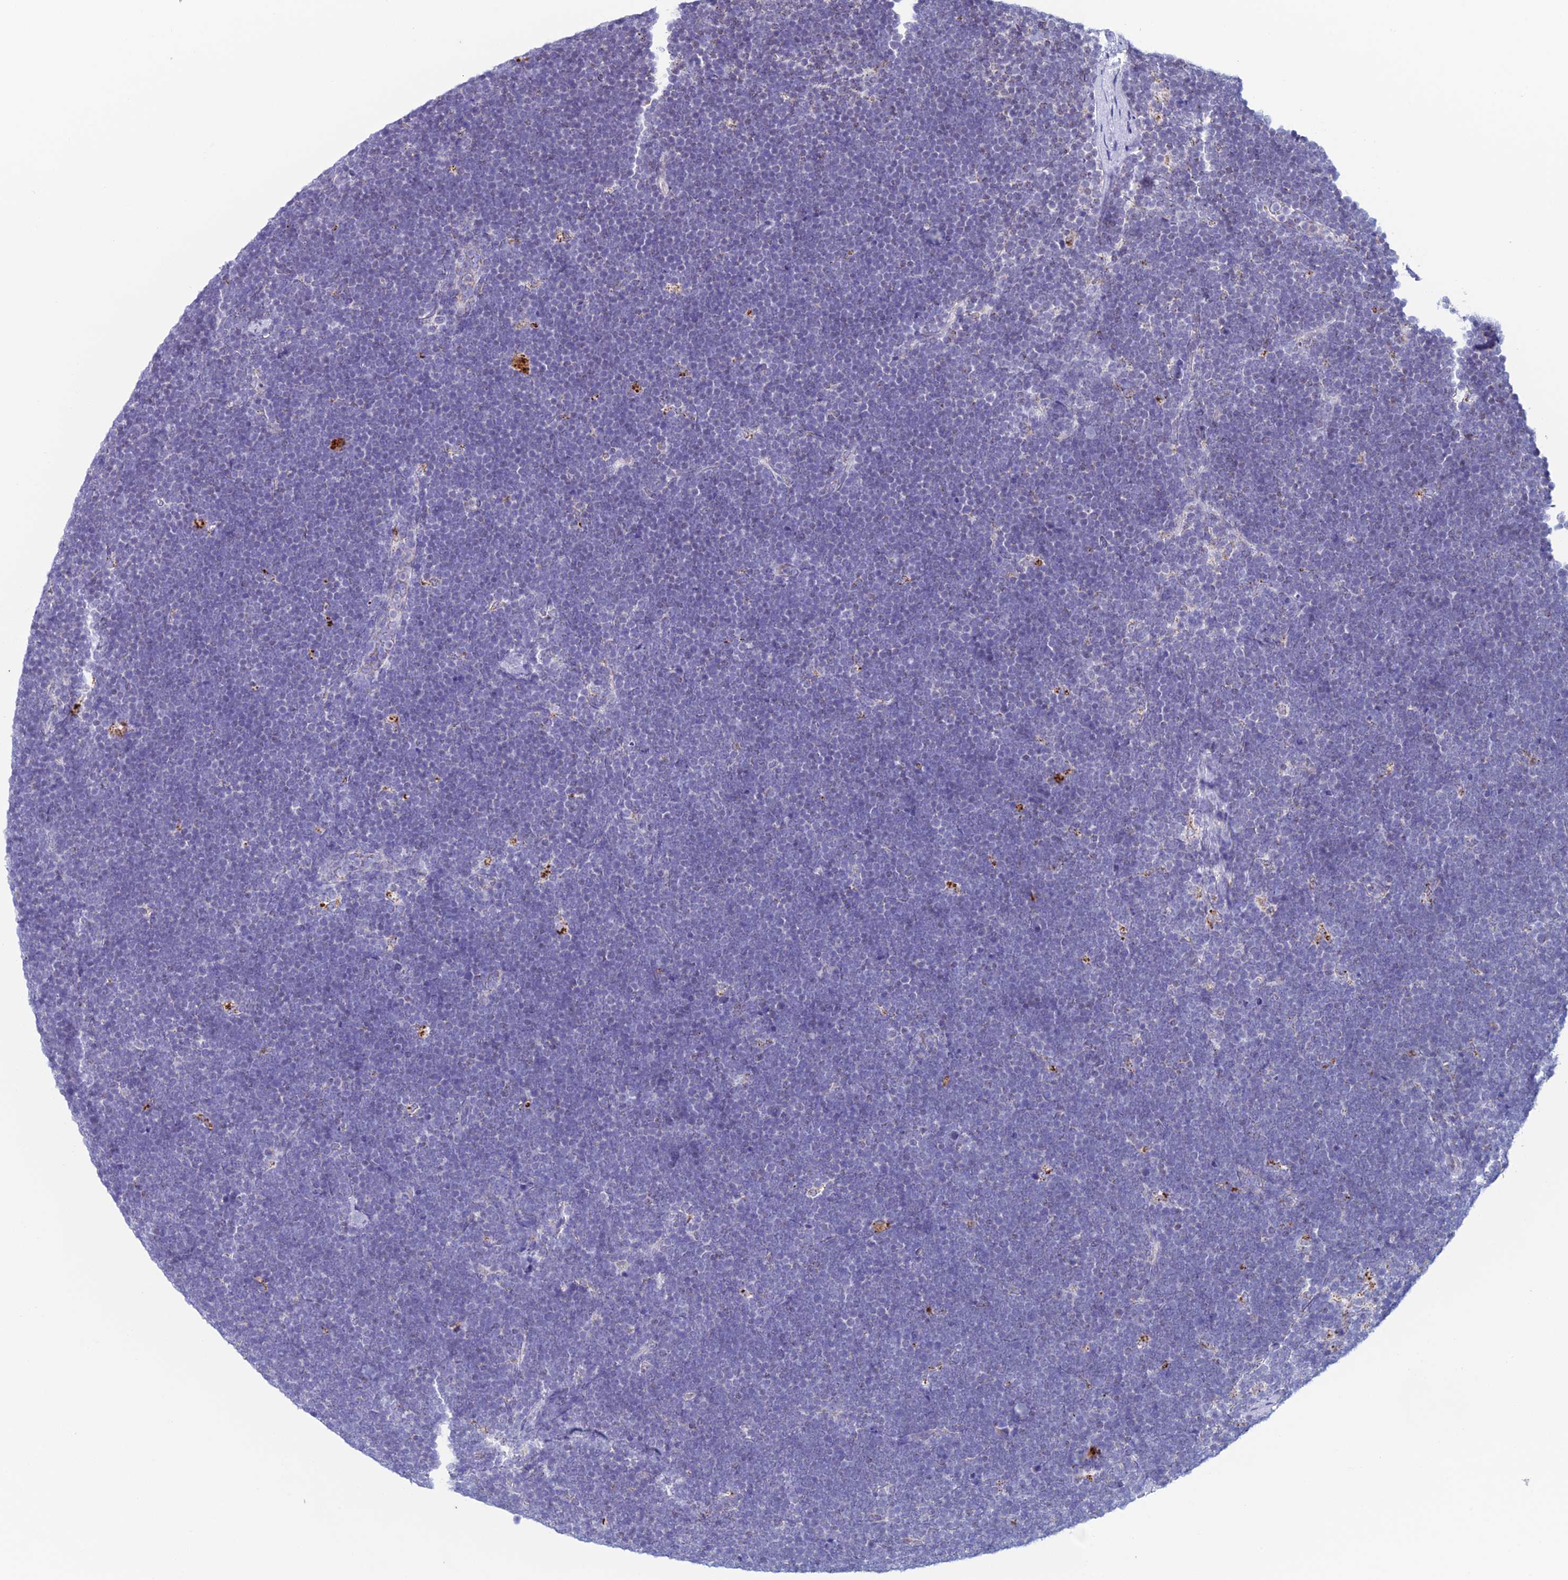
{"staining": {"intensity": "negative", "quantity": "none", "location": "none"}, "tissue": "lymphoma", "cell_type": "Tumor cells", "image_type": "cancer", "snomed": [{"axis": "morphology", "description": "Malignant lymphoma, non-Hodgkin's type, High grade"}, {"axis": "topography", "description": "Lymph node"}], "caption": "High magnification brightfield microscopy of lymphoma stained with DAB (3,3'-diaminobenzidine) (brown) and counterstained with hematoxylin (blue): tumor cells show no significant expression.", "gene": "ZNG1B", "patient": {"sex": "male", "age": 13}}